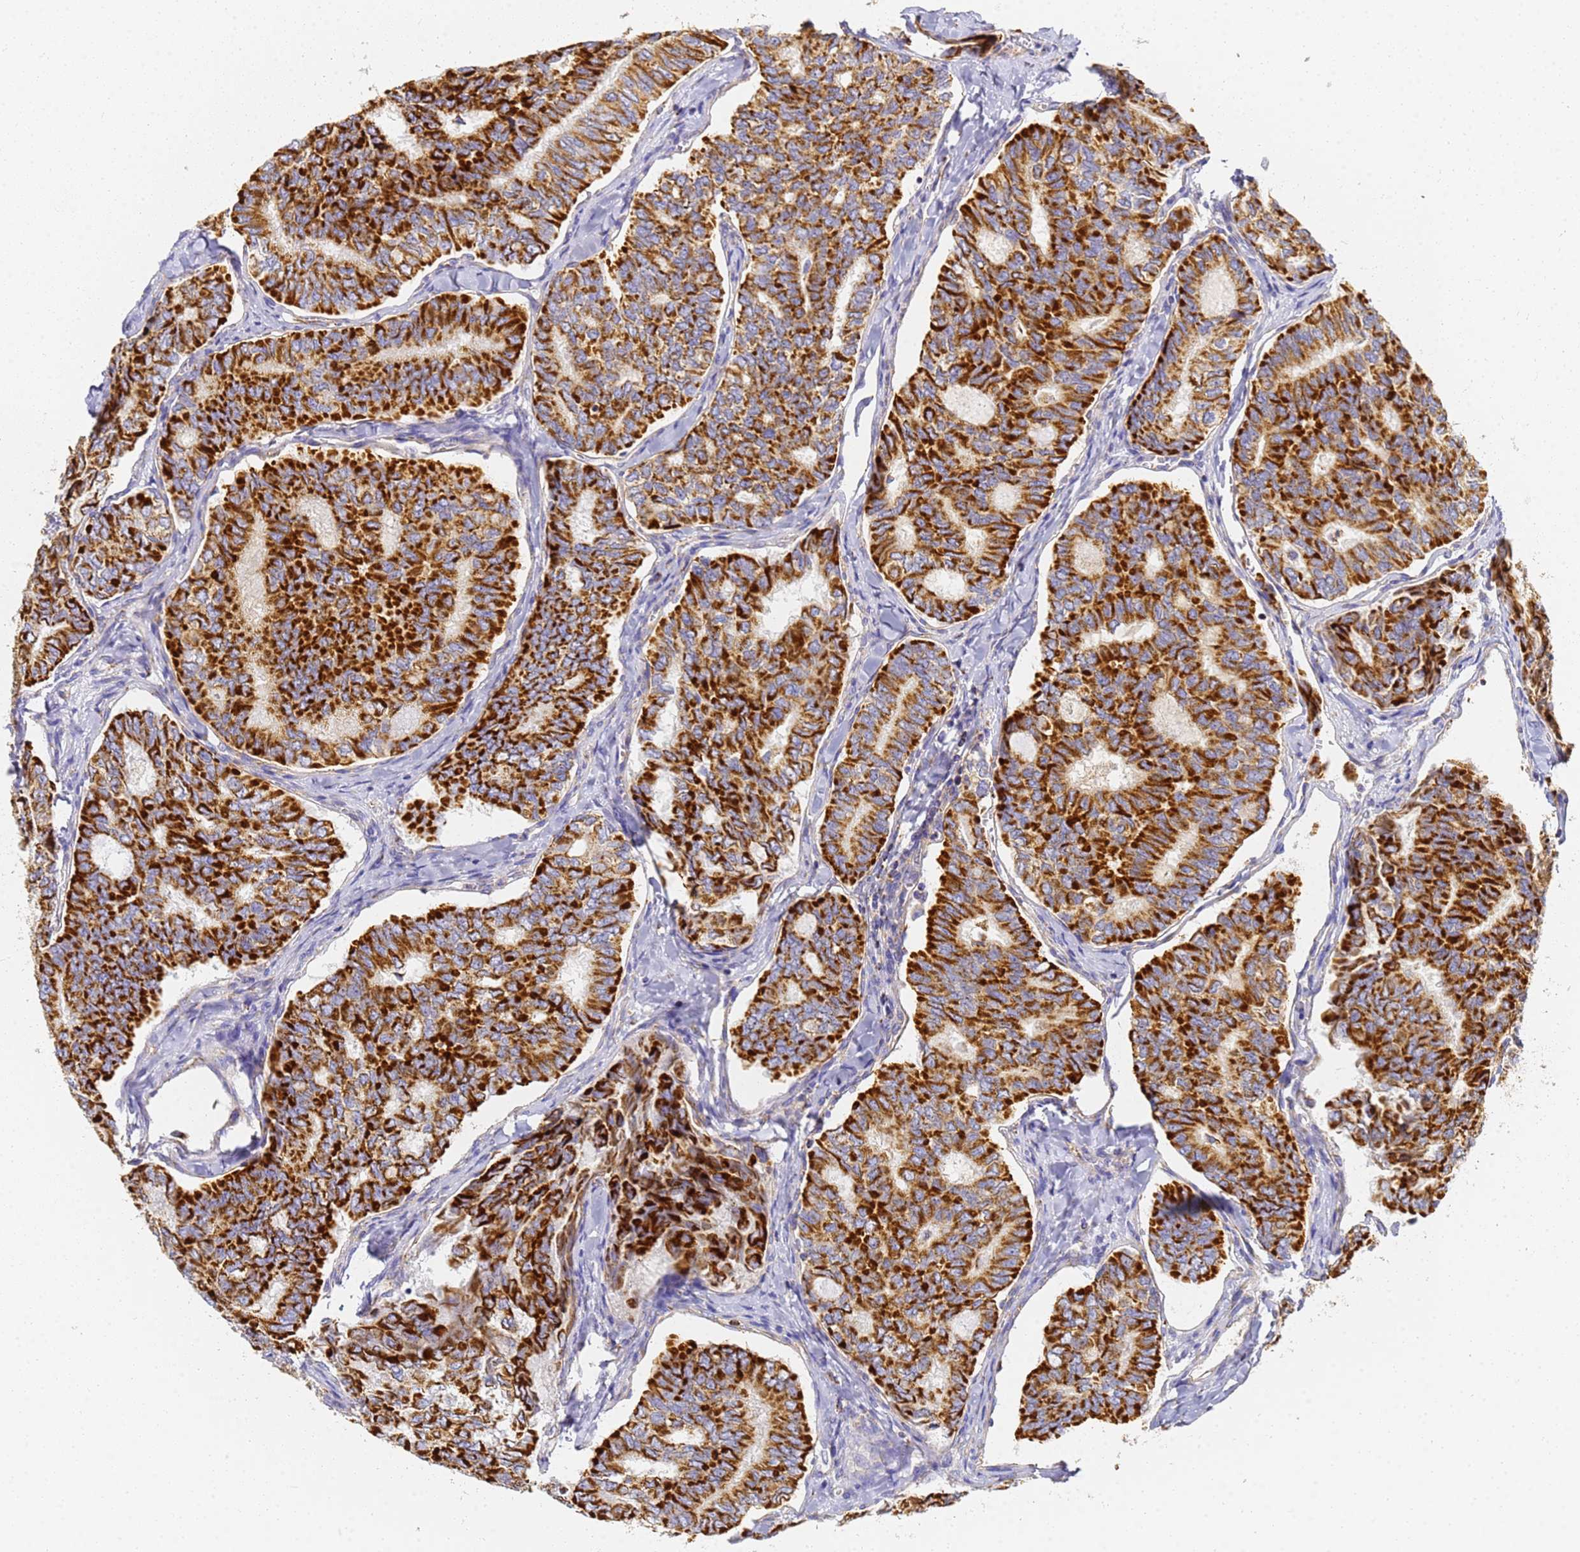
{"staining": {"intensity": "strong", "quantity": ">75%", "location": "cytoplasmic/membranous"}, "tissue": "thyroid cancer", "cell_type": "Tumor cells", "image_type": "cancer", "snomed": [{"axis": "morphology", "description": "Papillary adenocarcinoma, NOS"}, {"axis": "topography", "description": "Thyroid gland"}], "caption": "About >75% of tumor cells in human thyroid cancer (papillary adenocarcinoma) demonstrate strong cytoplasmic/membranous protein positivity as visualized by brown immunohistochemical staining.", "gene": "CNIH4", "patient": {"sex": "female", "age": 35}}